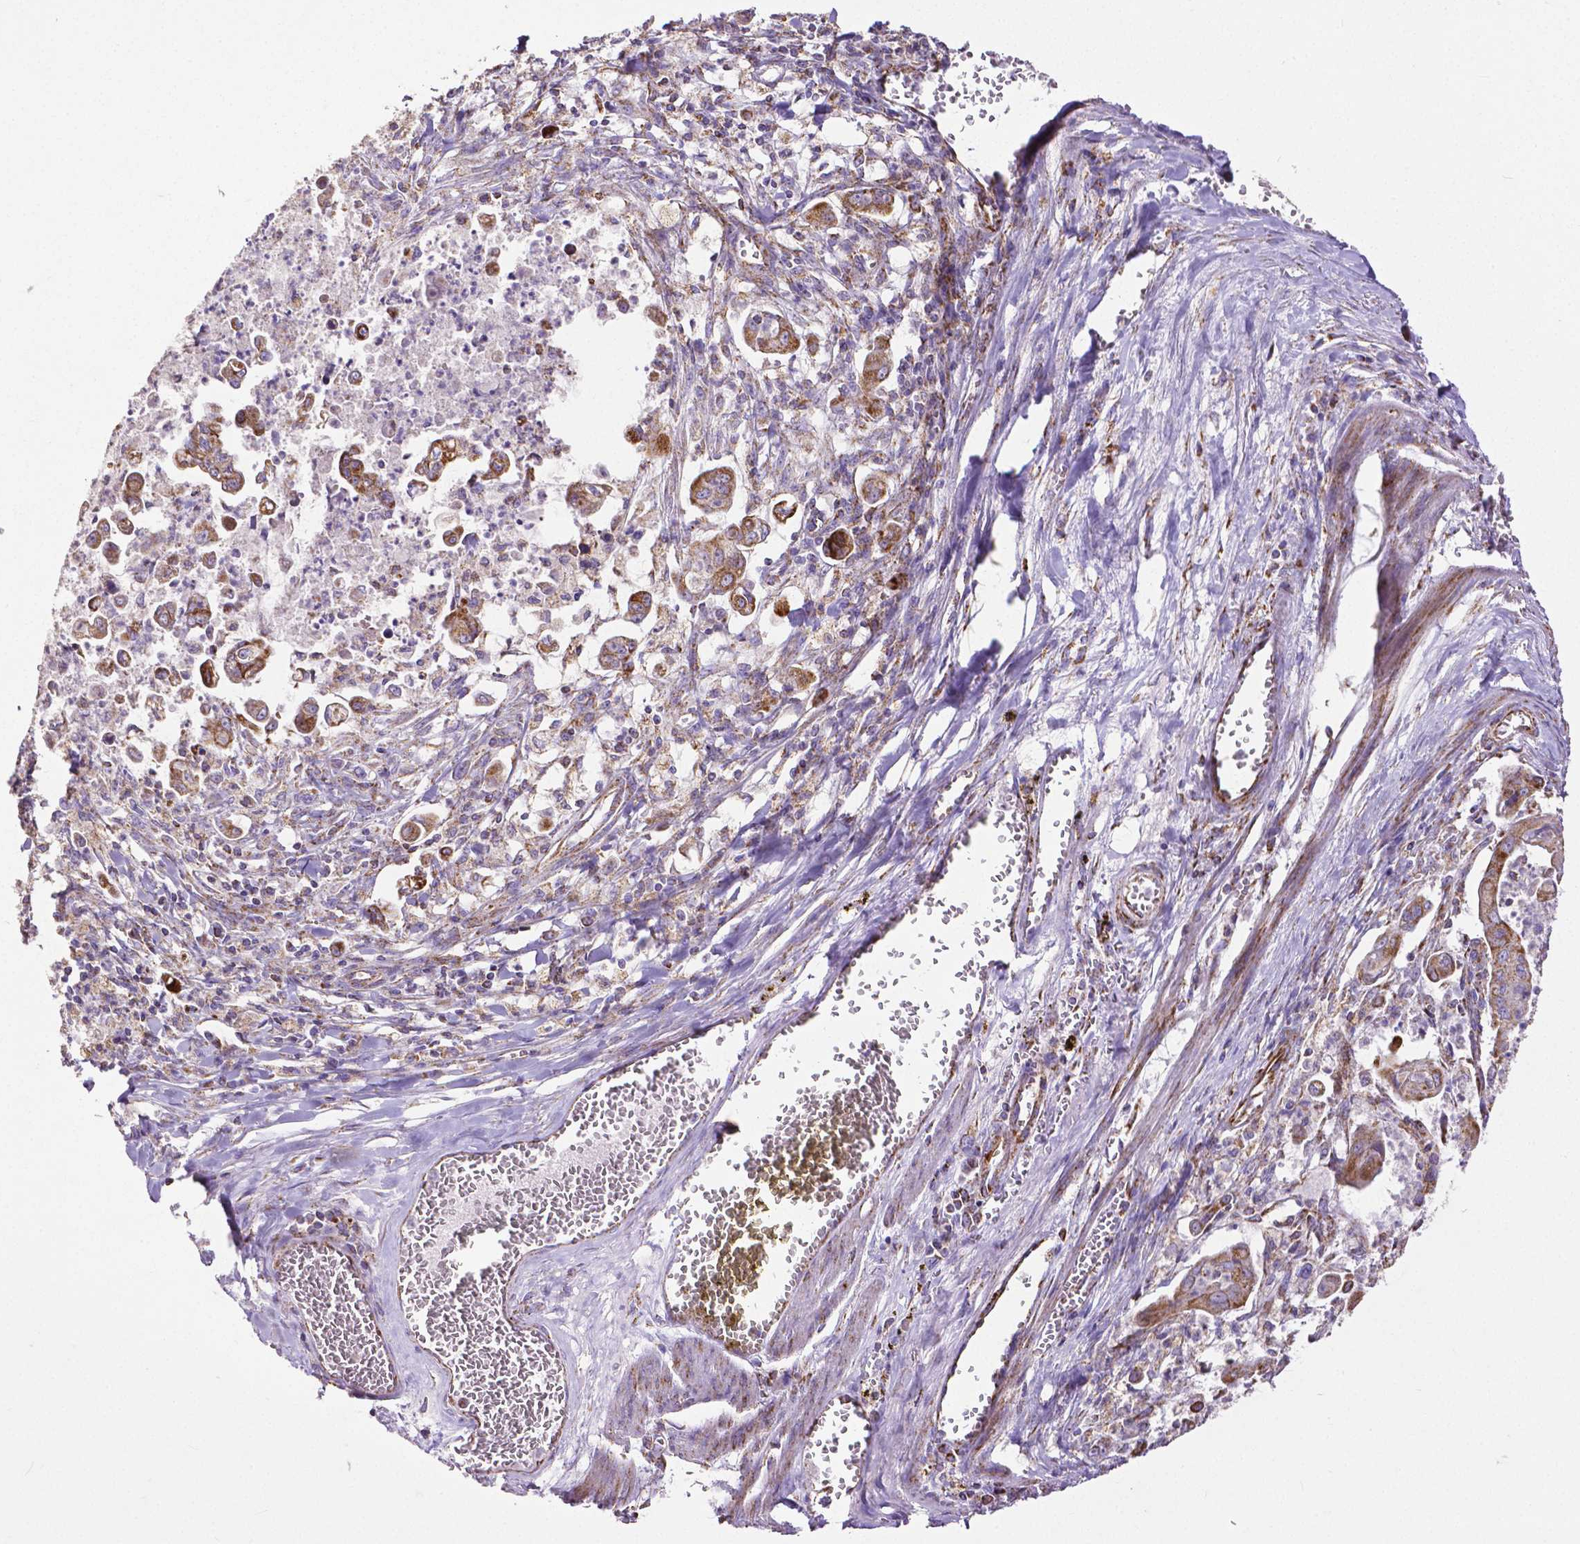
{"staining": {"intensity": "moderate", "quantity": ">75%", "location": "cytoplasmic/membranous"}, "tissue": "stomach cancer", "cell_type": "Tumor cells", "image_type": "cancer", "snomed": [{"axis": "morphology", "description": "Adenocarcinoma, NOS"}, {"axis": "topography", "description": "Stomach, upper"}], "caption": "There is medium levels of moderate cytoplasmic/membranous positivity in tumor cells of stomach cancer (adenocarcinoma), as demonstrated by immunohistochemical staining (brown color).", "gene": "MACC1", "patient": {"sex": "male", "age": 80}}